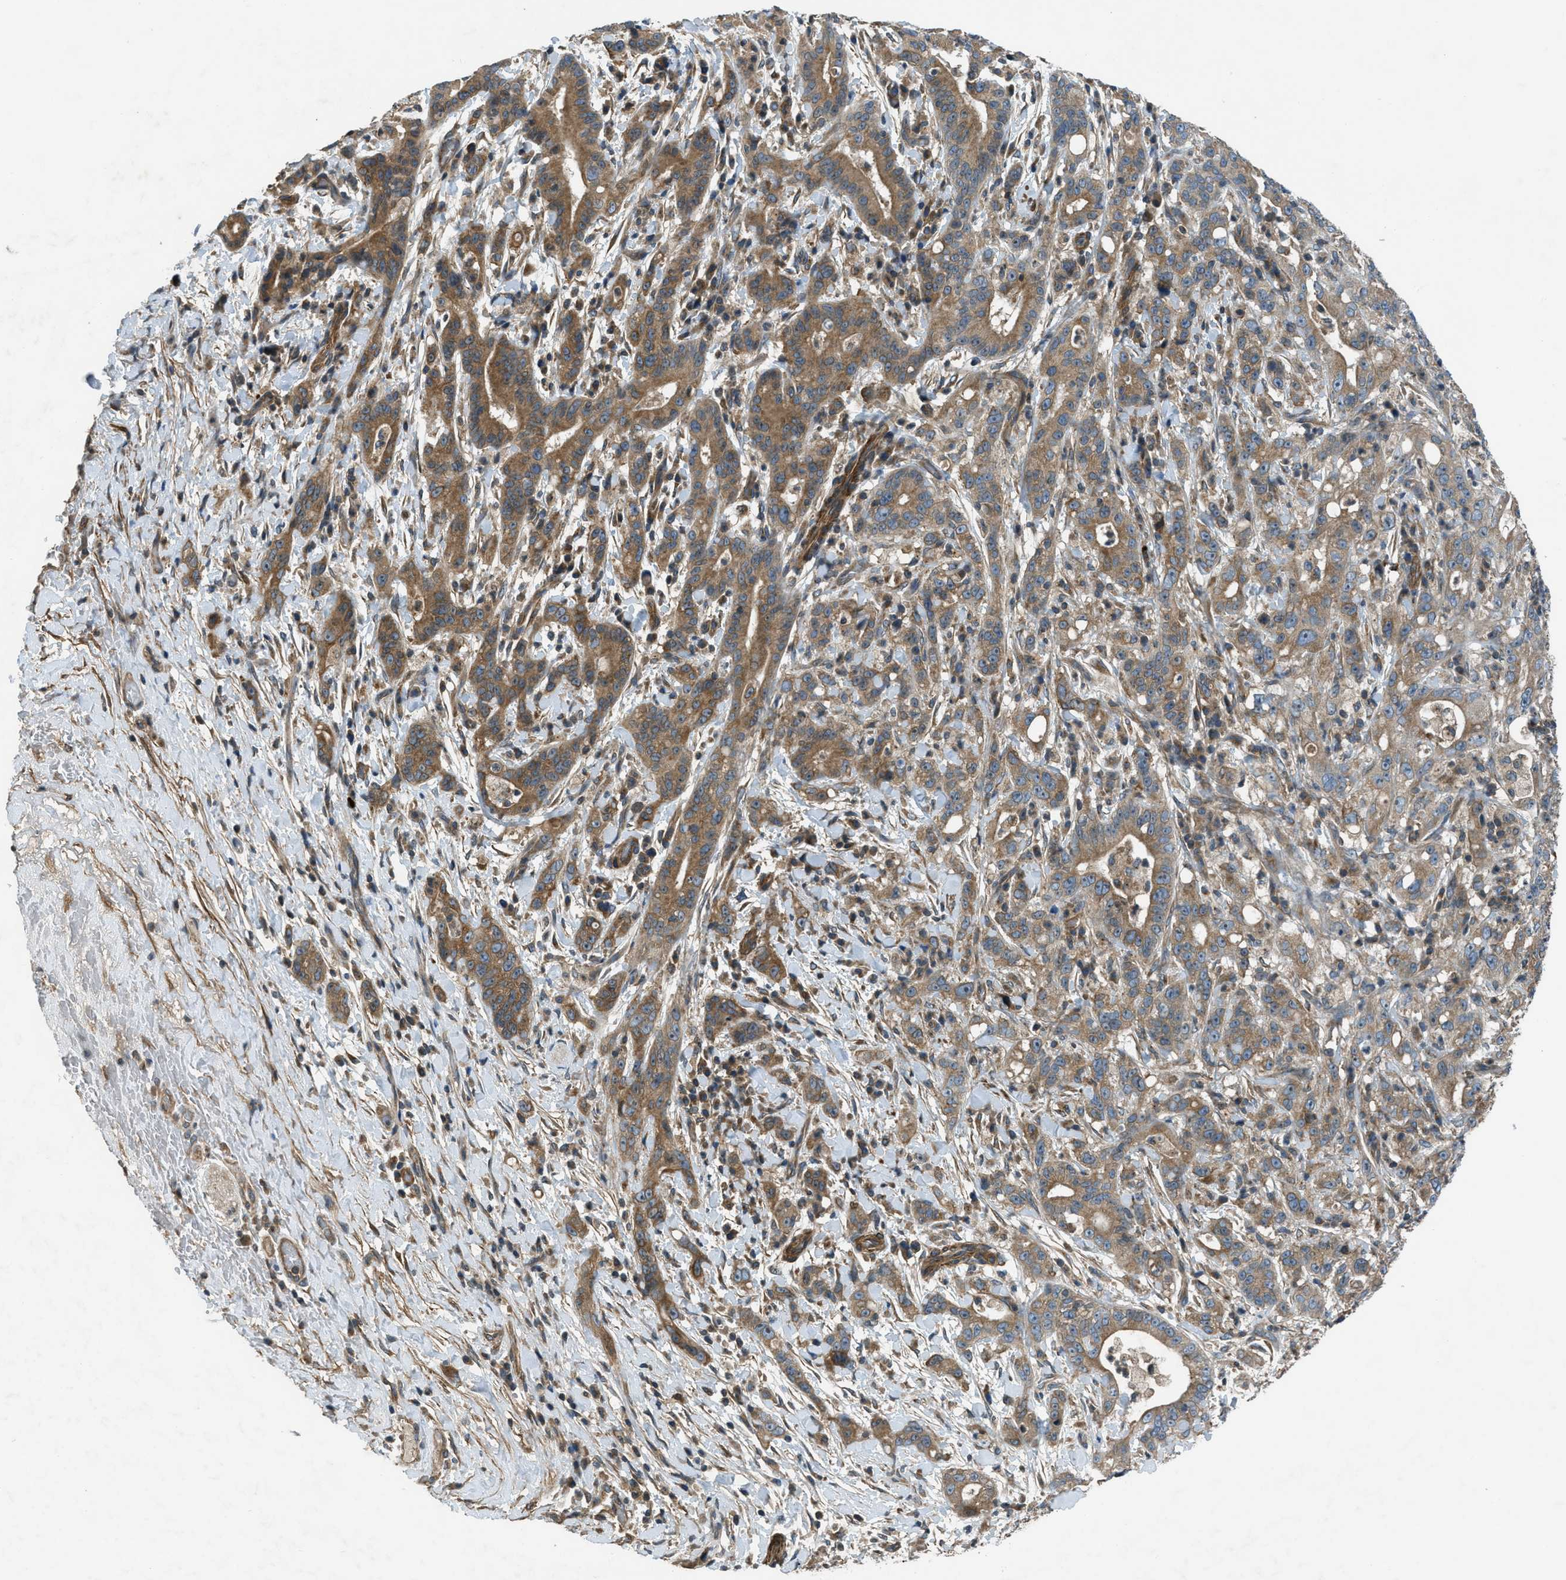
{"staining": {"intensity": "moderate", "quantity": ">75%", "location": "cytoplasmic/membranous"}, "tissue": "liver cancer", "cell_type": "Tumor cells", "image_type": "cancer", "snomed": [{"axis": "morphology", "description": "Cholangiocarcinoma"}, {"axis": "topography", "description": "Liver"}], "caption": "Human cholangiocarcinoma (liver) stained with a brown dye displays moderate cytoplasmic/membranous positive staining in about >75% of tumor cells.", "gene": "VEZT", "patient": {"sex": "female", "age": 38}}